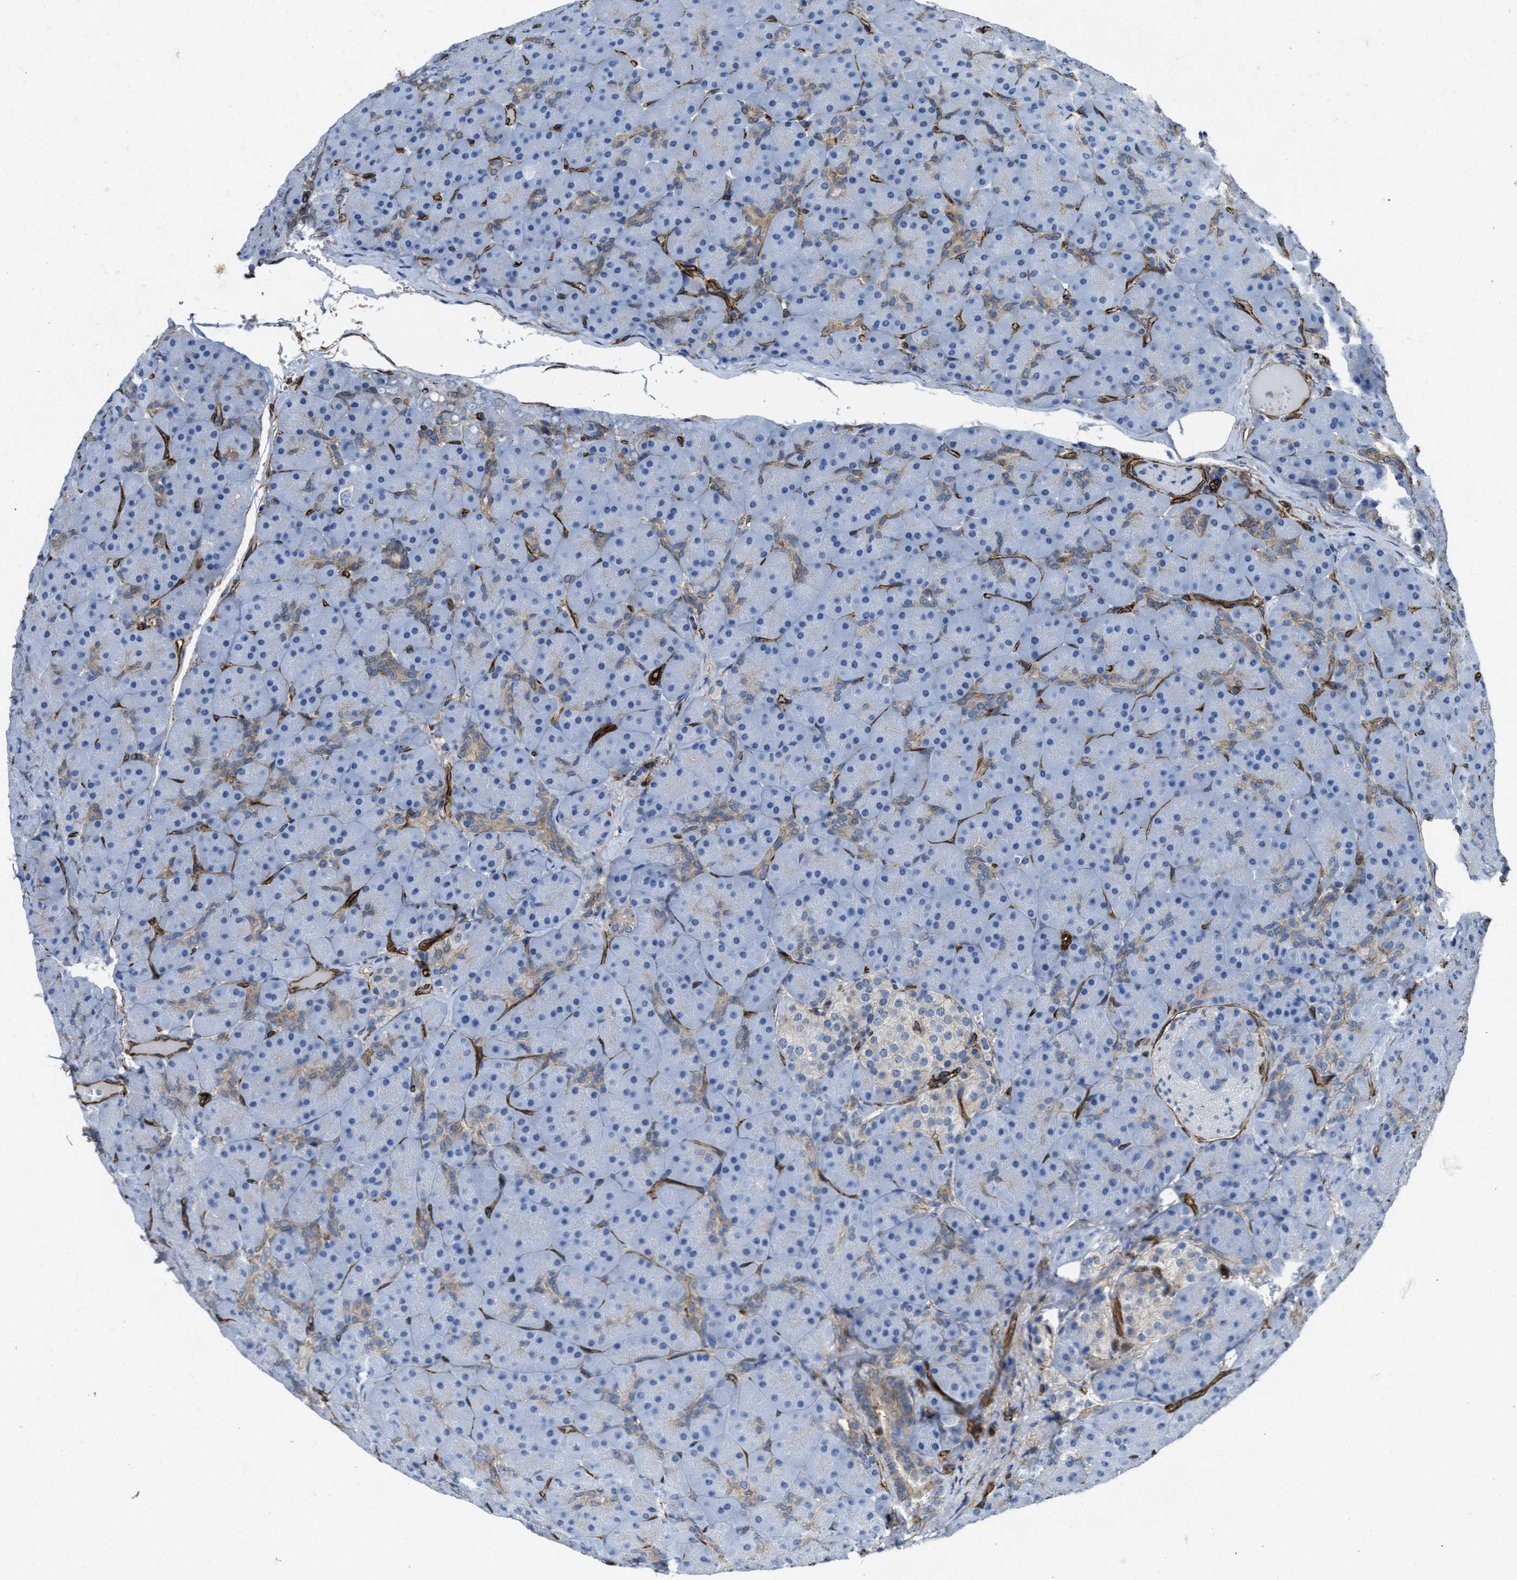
{"staining": {"intensity": "moderate", "quantity": "<25%", "location": "cytoplasmic/membranous"}, "tissue": "pancreas", "cell_type": "Exocrine glandular cells", "image_type": "normal", "snomed": [{"axis": "morphology", "description": "Normal tissue, NOS"}, {"axis": "topography", "description": "Pancreas"}], "caption": "Immunohistochemistry (IHC) micrograph of normal human pancreas stained for a protein (brown), which reveals low levels of moderate cytoplasmic/membranous staining in approximately <25% of exocrine glandular cells.", "gene": "NAB1", "patient": {"sex": "male", "age": 66}}